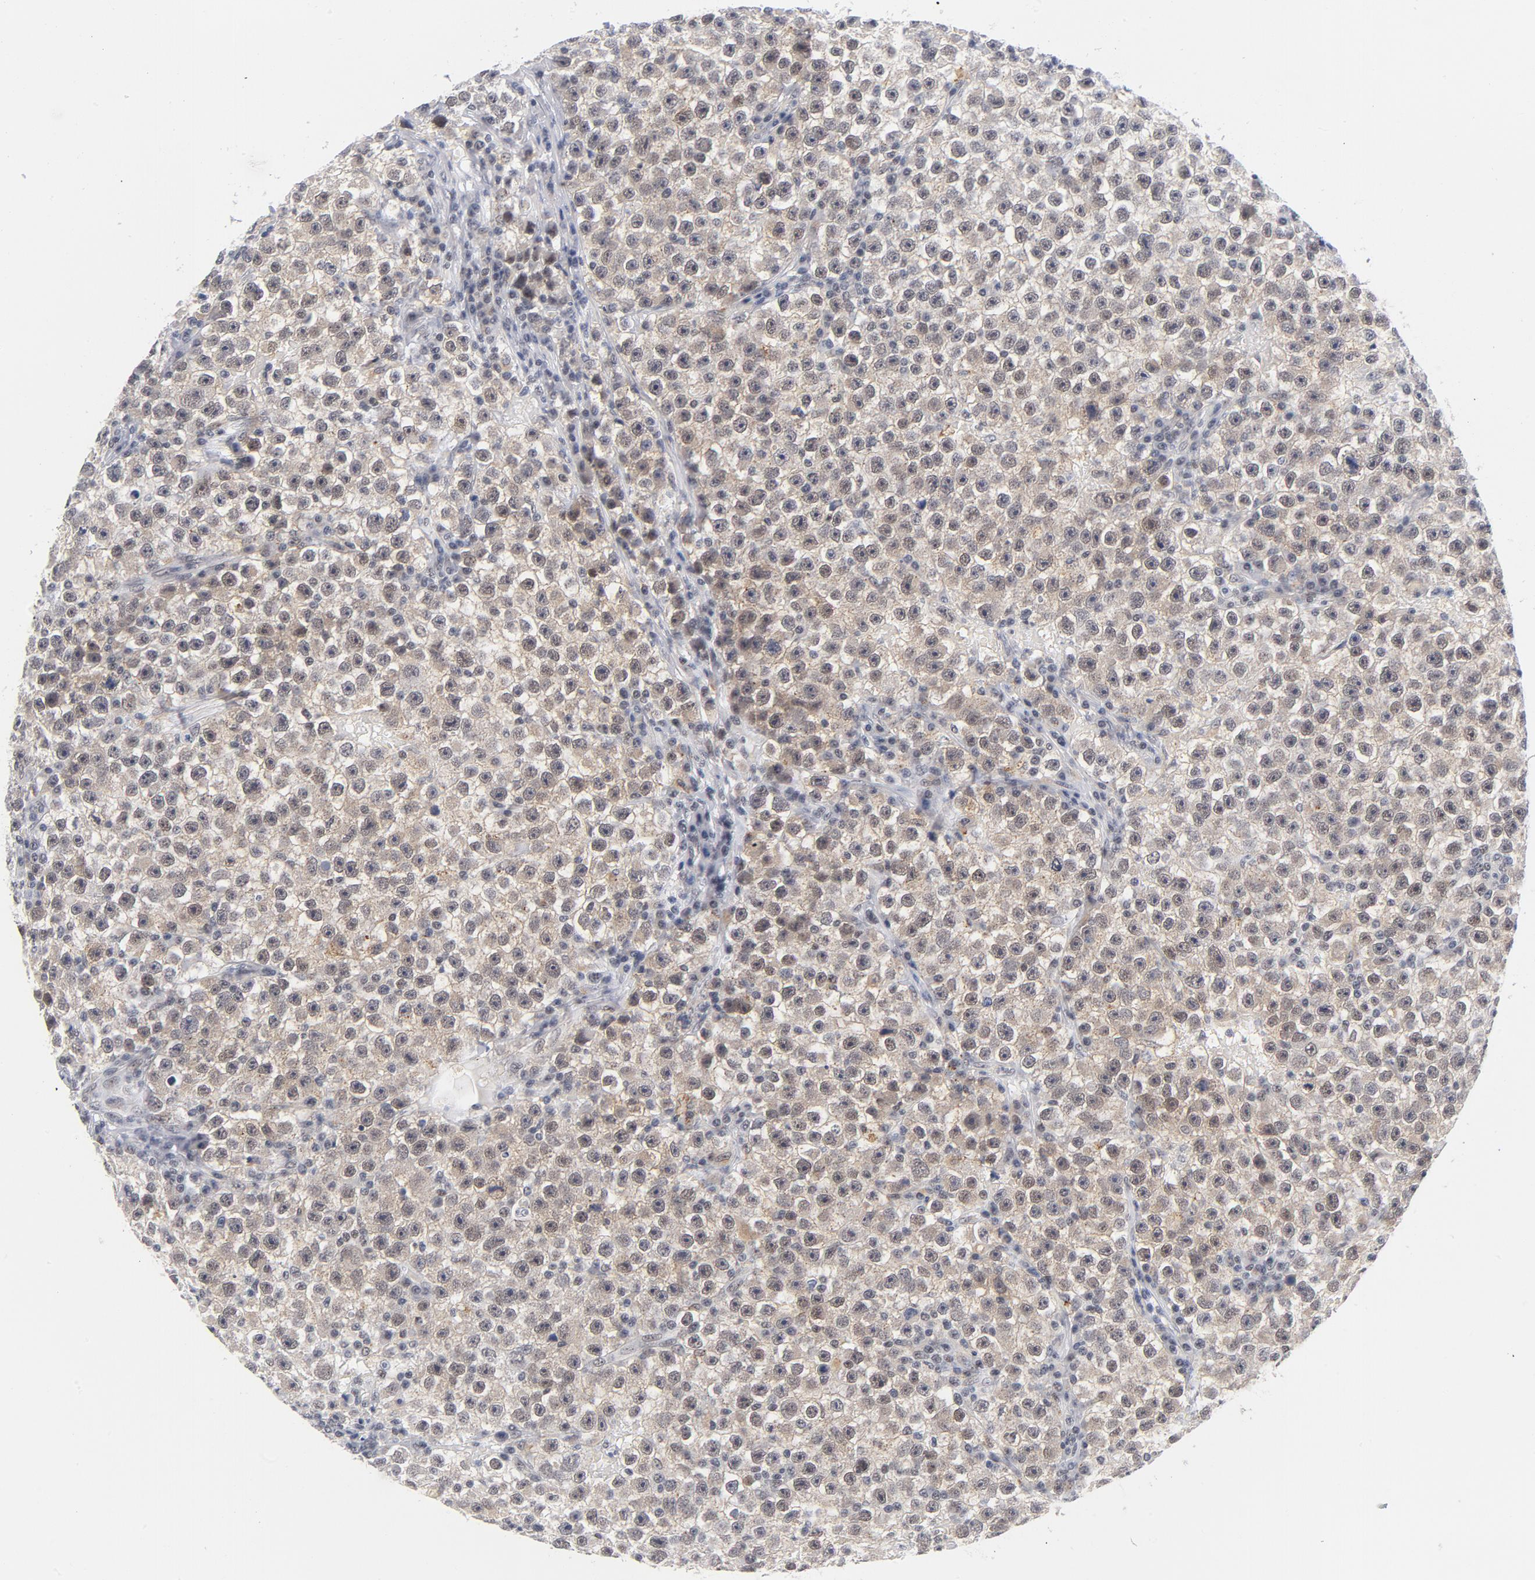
{"staining": {"intensity": "moderate", "quantity": "25%-75%", "location": "cytoplasmic/membranous,nuclear"}, "tissue": "testis cancer", "cell_type": "Tumor cells", "image_type": "cancer", "snomed": [{"axis": "morphology", "description": "Seminoma, NOS"}, {"axis": "topography", "description": "Testis"}], "caption": "Seminoma (testis) stained with a brown dye shows moderate cytoplasmic/membranous and nuclear positive staining in approximately 25%-75% of tumor cells.", "gene": "BAP1", "patient": {"sex": "male", "age": 22}}